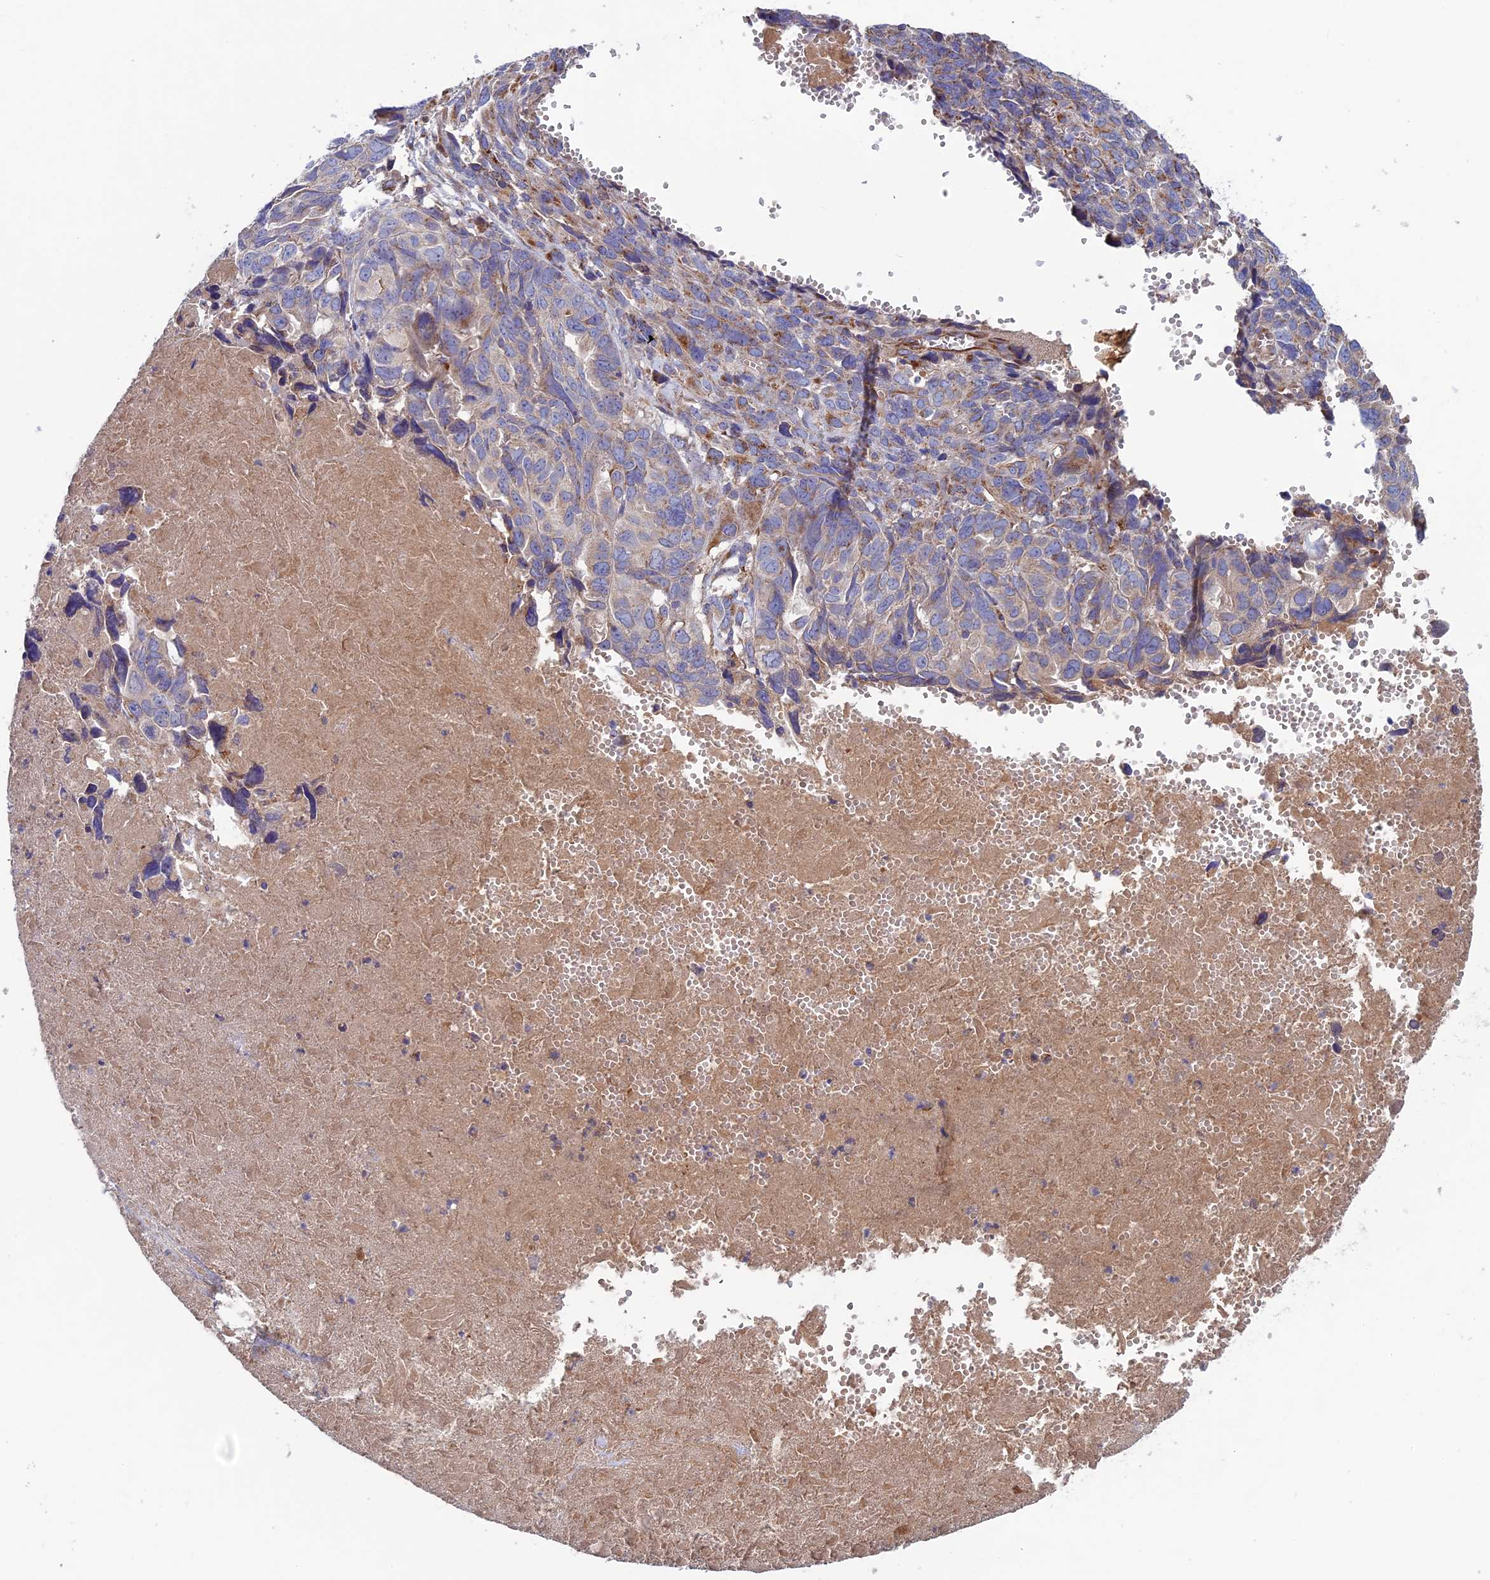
{"staining": {"intensity": "weak", "quantity": "25%-75%", "location": "cytoplasmic/membranous"}, "tissue": "ovarian cancer", "cell_type": "Tumor cells", "image_type": "cancer", "snomed": [{"axis": "morphology", "description": "Cystadenocarcinoma, serous, NOS"}, {"axis": "topography", "description": "Ovary"}], "caption": "High-magnification brightfield microscopy of serous cystadenocarcinoma (ovarian) stained with DAB (brown) and counterstained with hematoxylin (blue). tumor cells exhibit weak cytoplasmic/membranous staining is present in approximately25%-75% of cells.", "gene": "SLC15A5", "patient": {"sex": "female", "age": 79}}